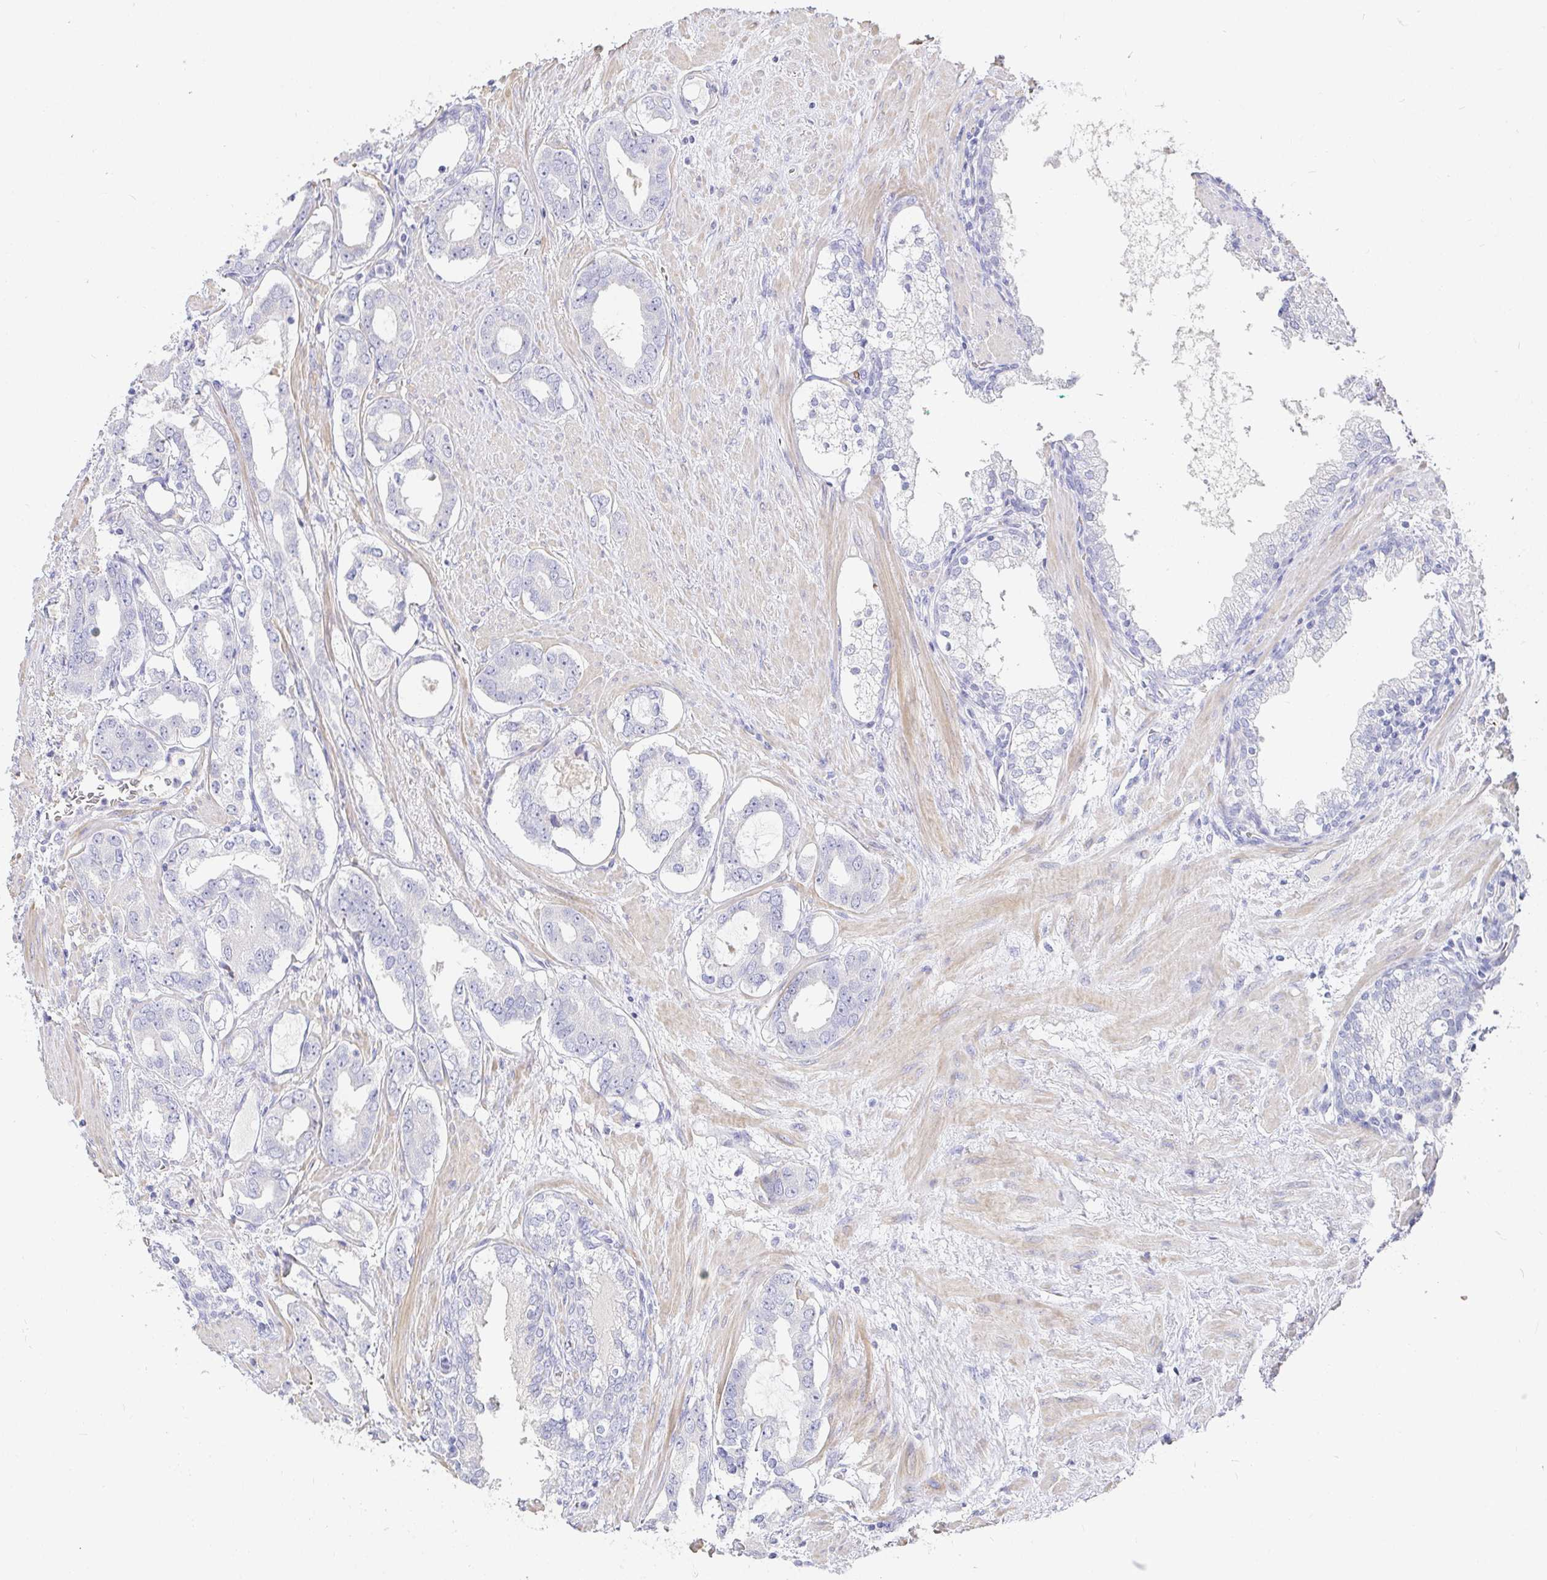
{"staining": {"intensity": "negative", "quantity": "none", "location": "none"}, "tissue": "prostate cancer", "cell_type": "Tumor cells", "image_type": "cancer", "snomed": [{"axis": "morphology", "description": "Adenocarcinoma, High grade"}, {"axis": "topography", "description": "Prostate"}], "caption": "An IHC image of prostate cancer is shown. There is no staining in tumor cells of prostate cancer. Nuclei are stained in blue.", "gene": "FGF21", "patient": {"sex": "male", "age": 75}}